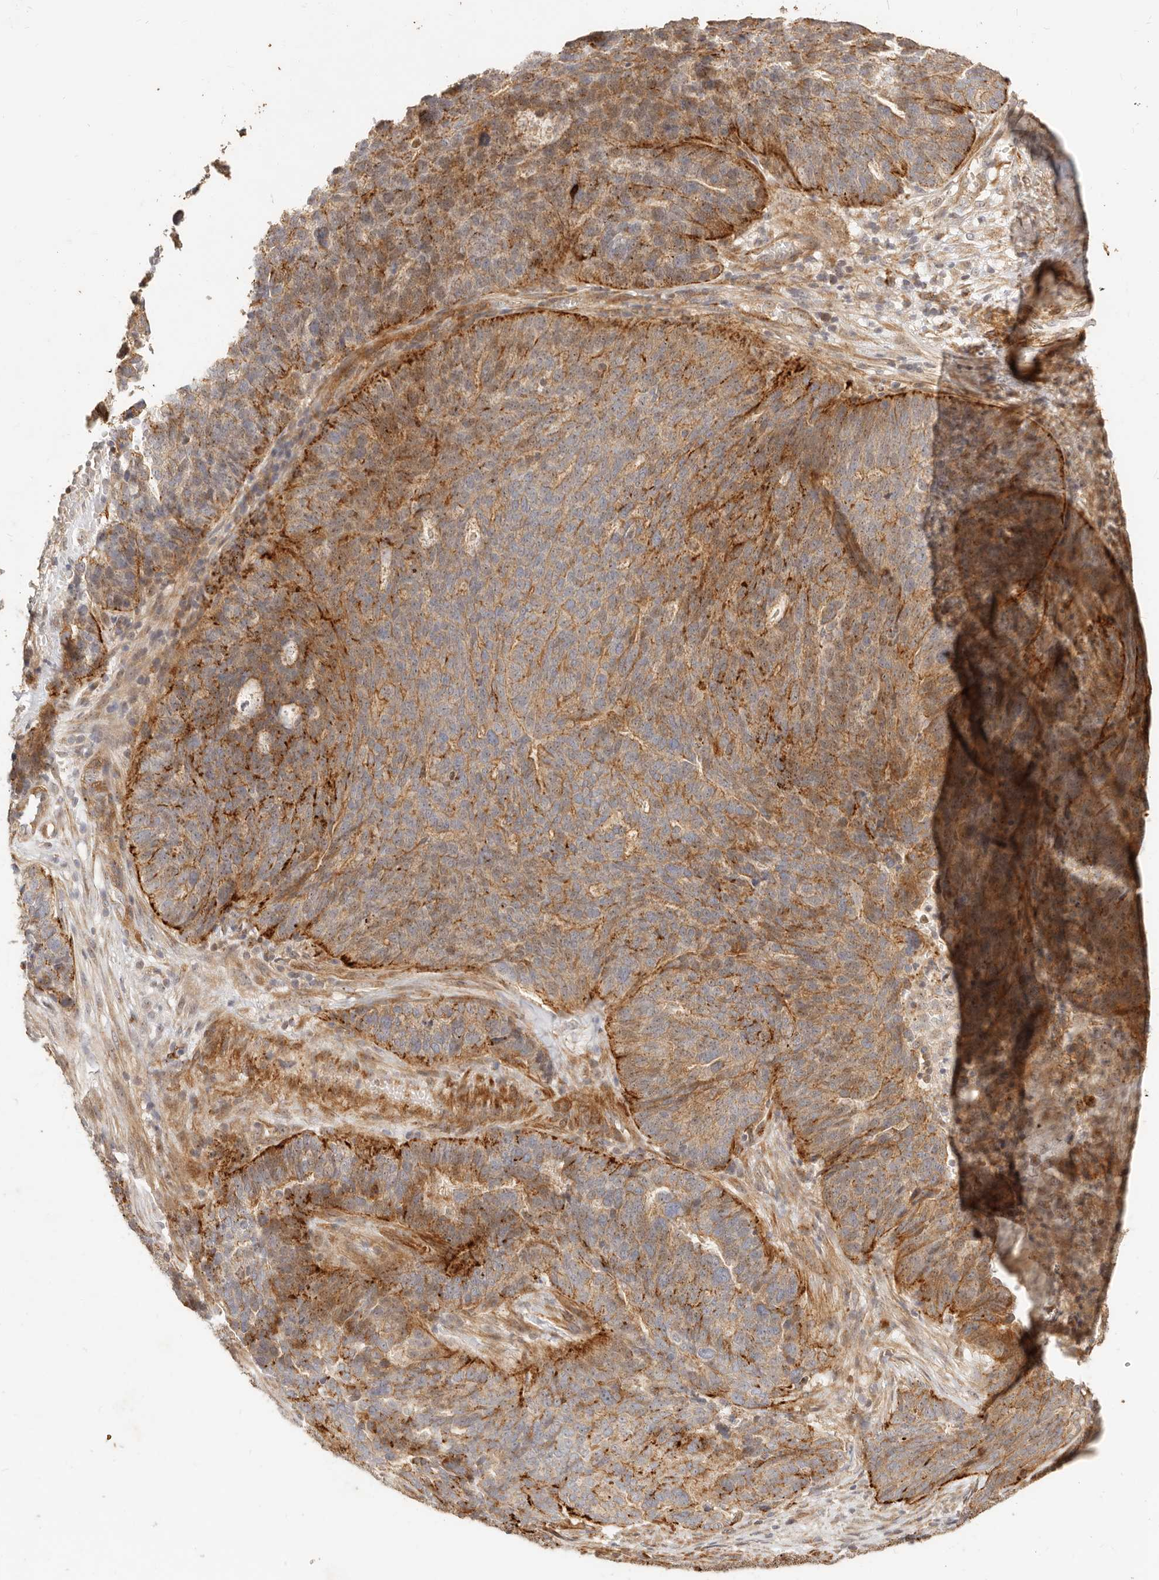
{"staining": {"intensity": "strong", "quantity": "<25%", "location": "cytoplasmic/membranous"}, "tissue": "ovarian cancer", "cell_type": "Tumor cells", "image_type": "cancer", "snomed": [{"axis": "morphology", "description": "Cystadenocarcinoma, serous, NOS"}, {"axis": "topography", "description": "Ovary"}], "caption": "Serous cystadenocarcinoma (ovarian) stained with a protein marker shows strong staining in tumor cells.", "gene": "PTPN22", "patient": {"sex": "female", "age": 59}}